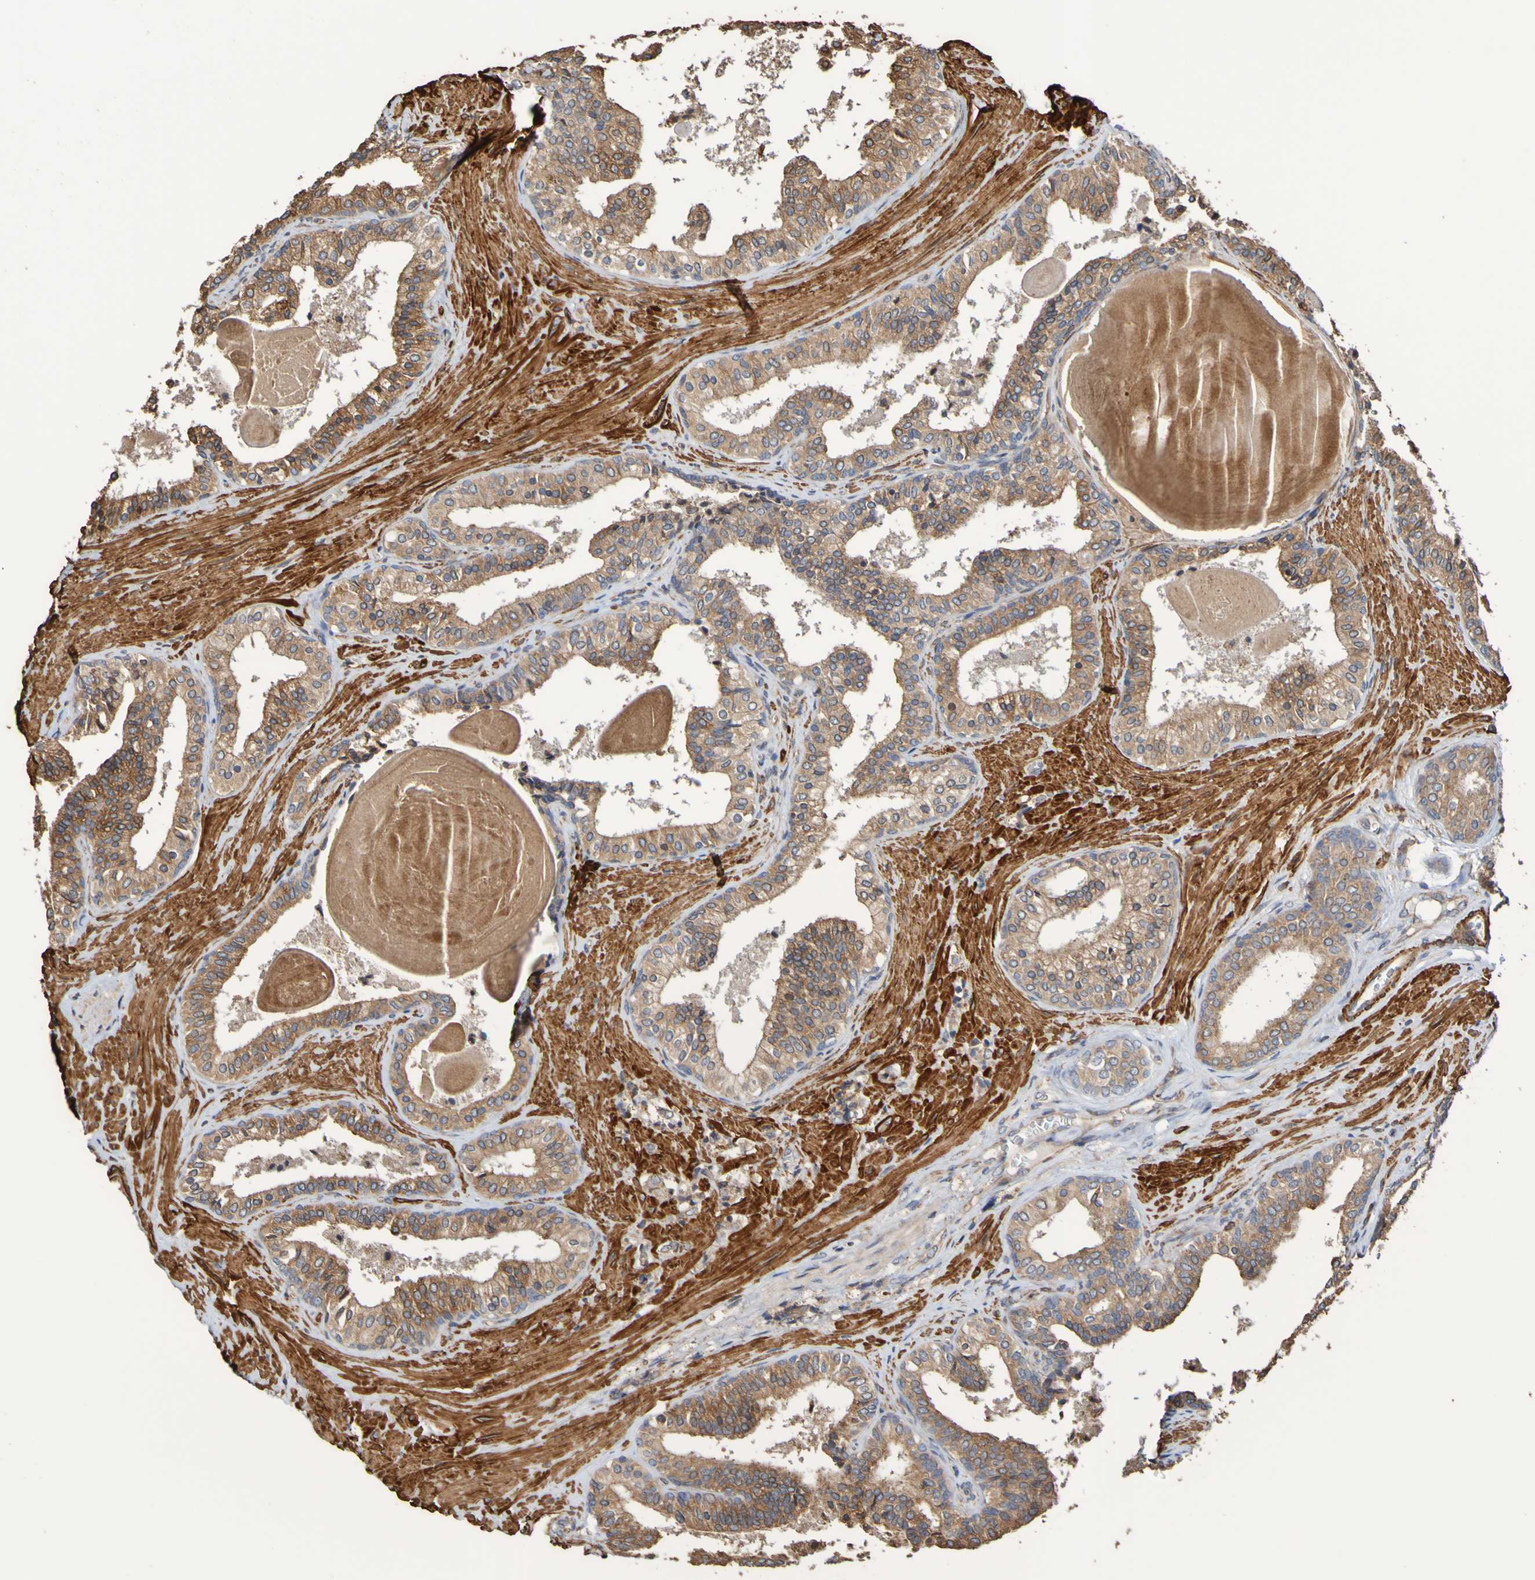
{"staining": {"intensity": "moderate", "quantity": ">75%", "location": "cytoplasmic/membranous"}, "tissue": "prostate cancer", "cell_type": "Tumor cells", "image_type": "cancer", "snomed": [{"axis": "morphology", "description": "Adenocarcinoma, Low grade"}, {"axis": "topography", "description": "Prostate"}], "caption": "A brown stain shows moderate cytoplasmic/membranous positivity of a protein in human prostate cancer (low-grade adenocarcinoma) tumor cells.", "gene": "RAB11A", "patient": {"sex": "male", "age": 60}}